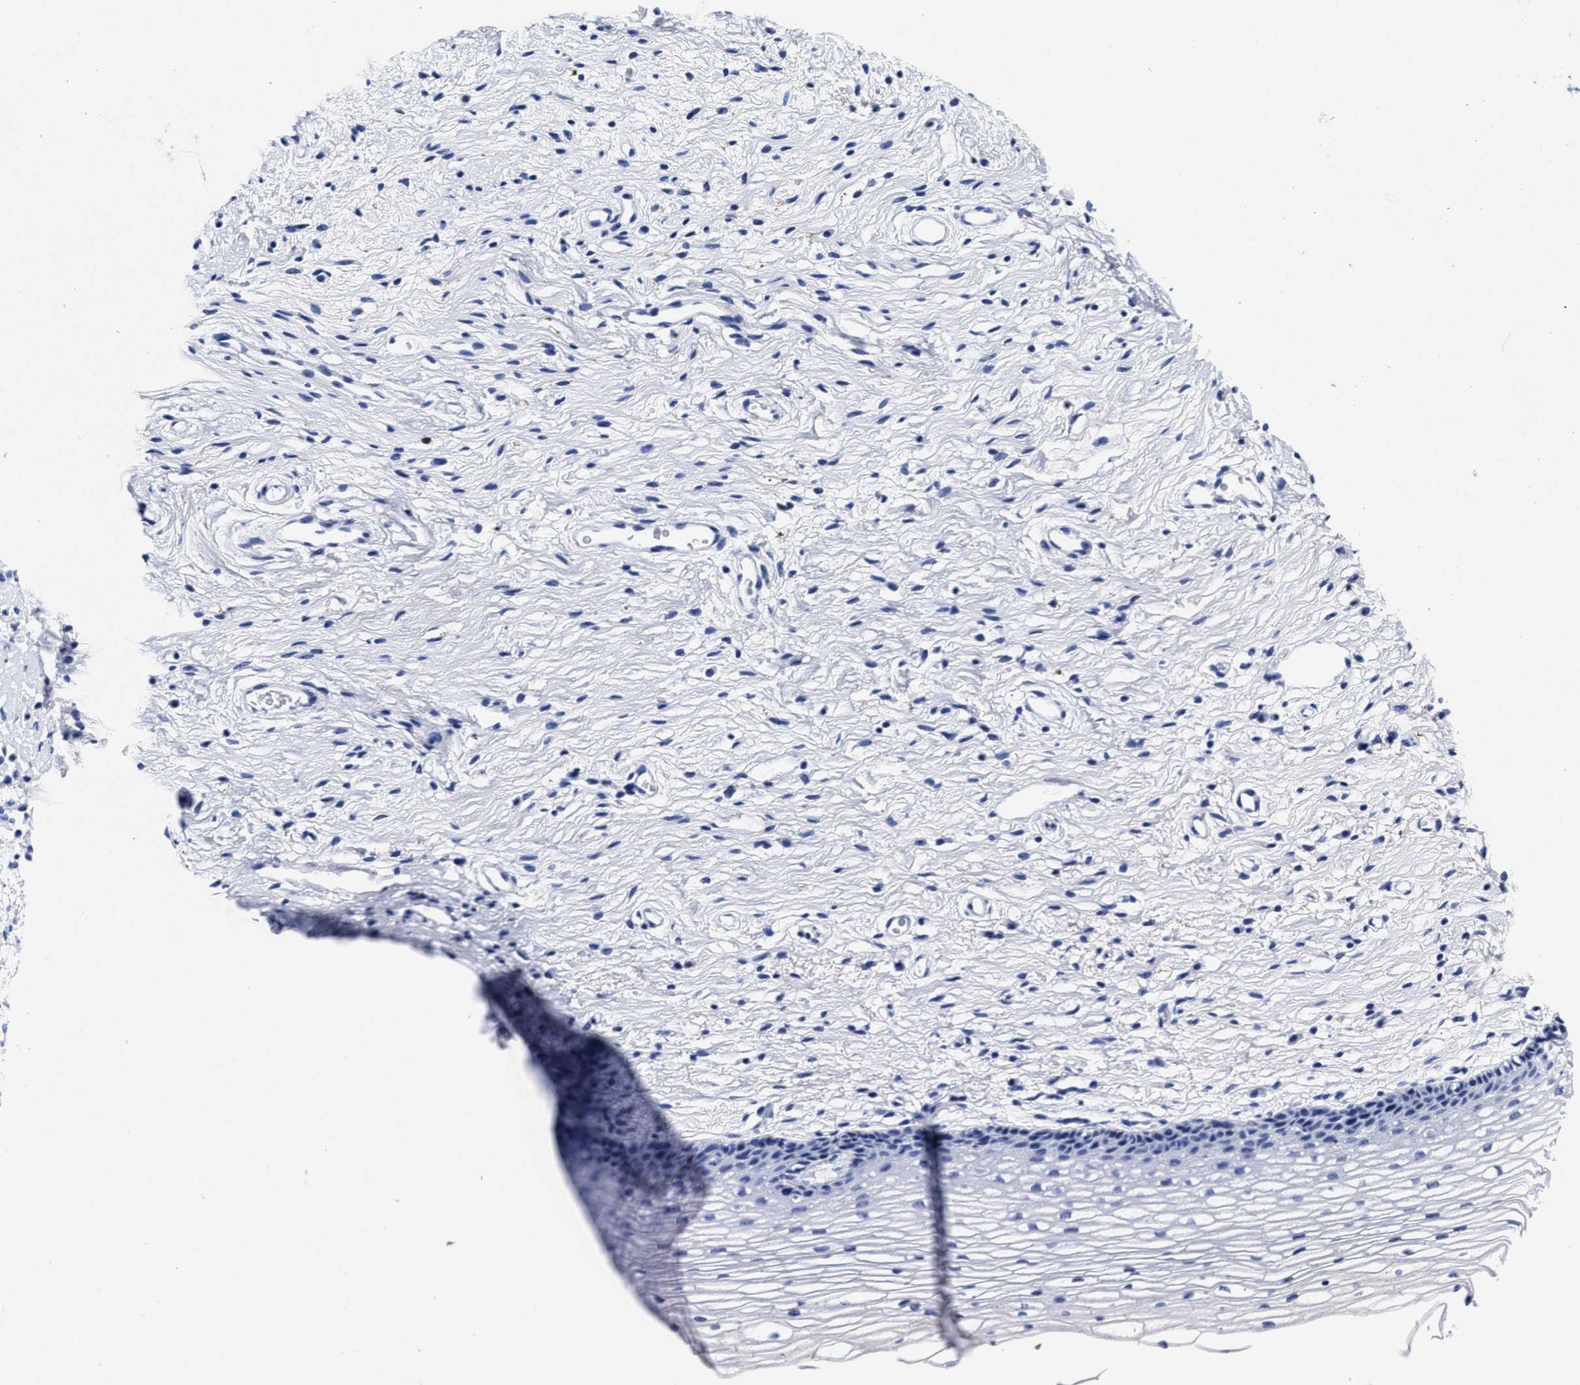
{"staining": {"intensity": "negative", "quantity": "none", "location": "none"}, "tissue": "cervix", "cell_type": "Glandular cells", "image_type": "normal", "snomed": [{"axis": "morphology", "description": "Normal tissue, NOS"}, {"axis": "topography", "description": "Cervix"}], "caption": "A micrograph of cervix stained for a protein reveals no brown staining in glandular cells. (DAB immunohistochemistry (IHC) visualized using brightfield microscopy, high magnification).", "gene": "LRRC8E", "patient": {"sex": "female", "age": 77}}